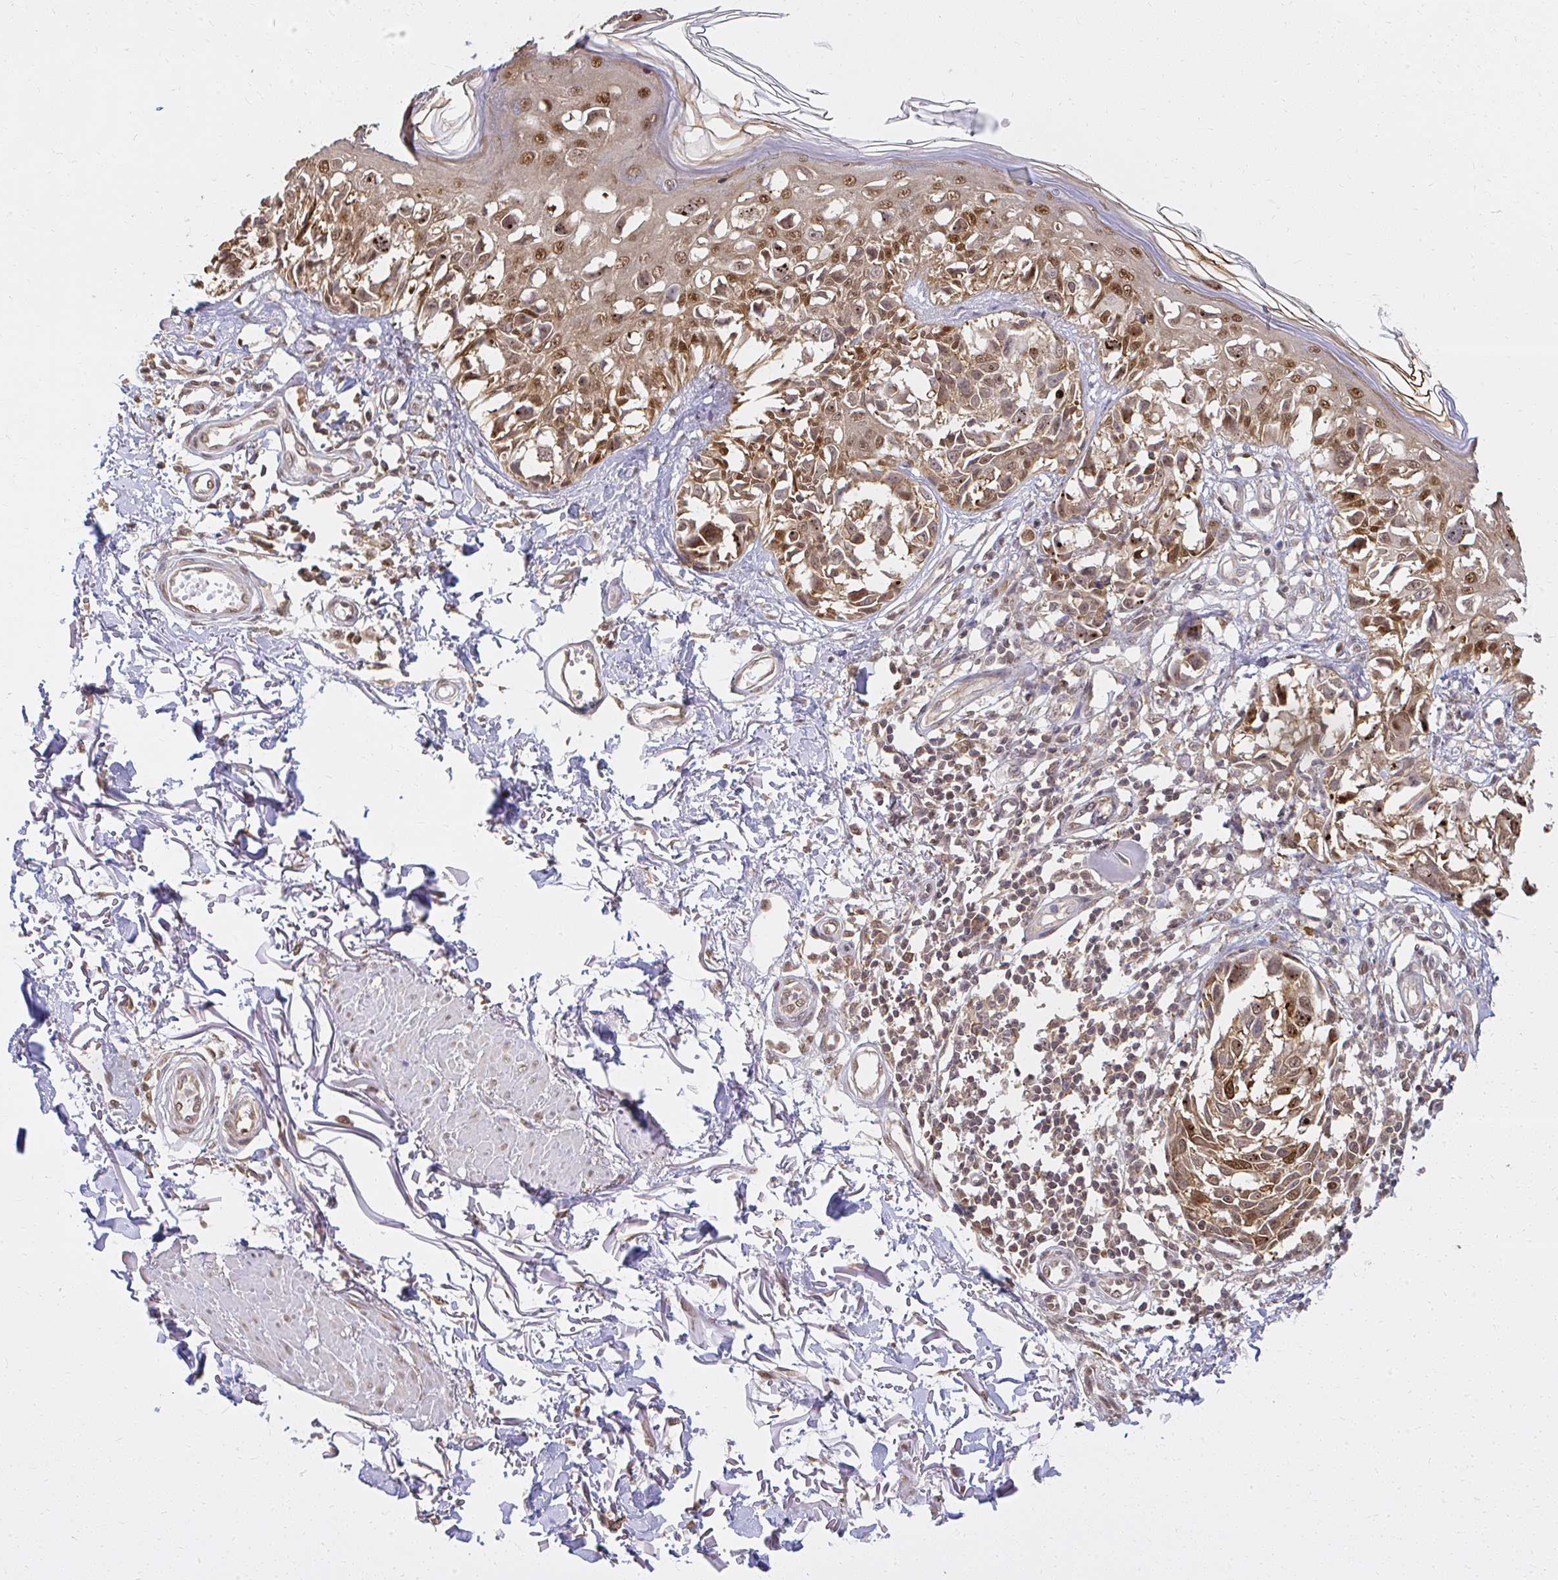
{"staining": {"intensity": "moderate", "quantity": ">75%", "location": "nuclear"}, "tissue": "melanoma", "cell_type": "Tumor cells", "image_type": "cancer", "snomed": [{"axis": "morphology", "description": "Malignant melanoma, NOS"}, {"axis": "topography", "description": "Skin"}], "caption": "Immunohistochemistry (IHC) of human malignant melanoma reveals medium levels of moderate nuclear expression in approximately >75% of tumor cells.", "gene": "LARS2", "patient": {"sex": "male", "age": 73}}